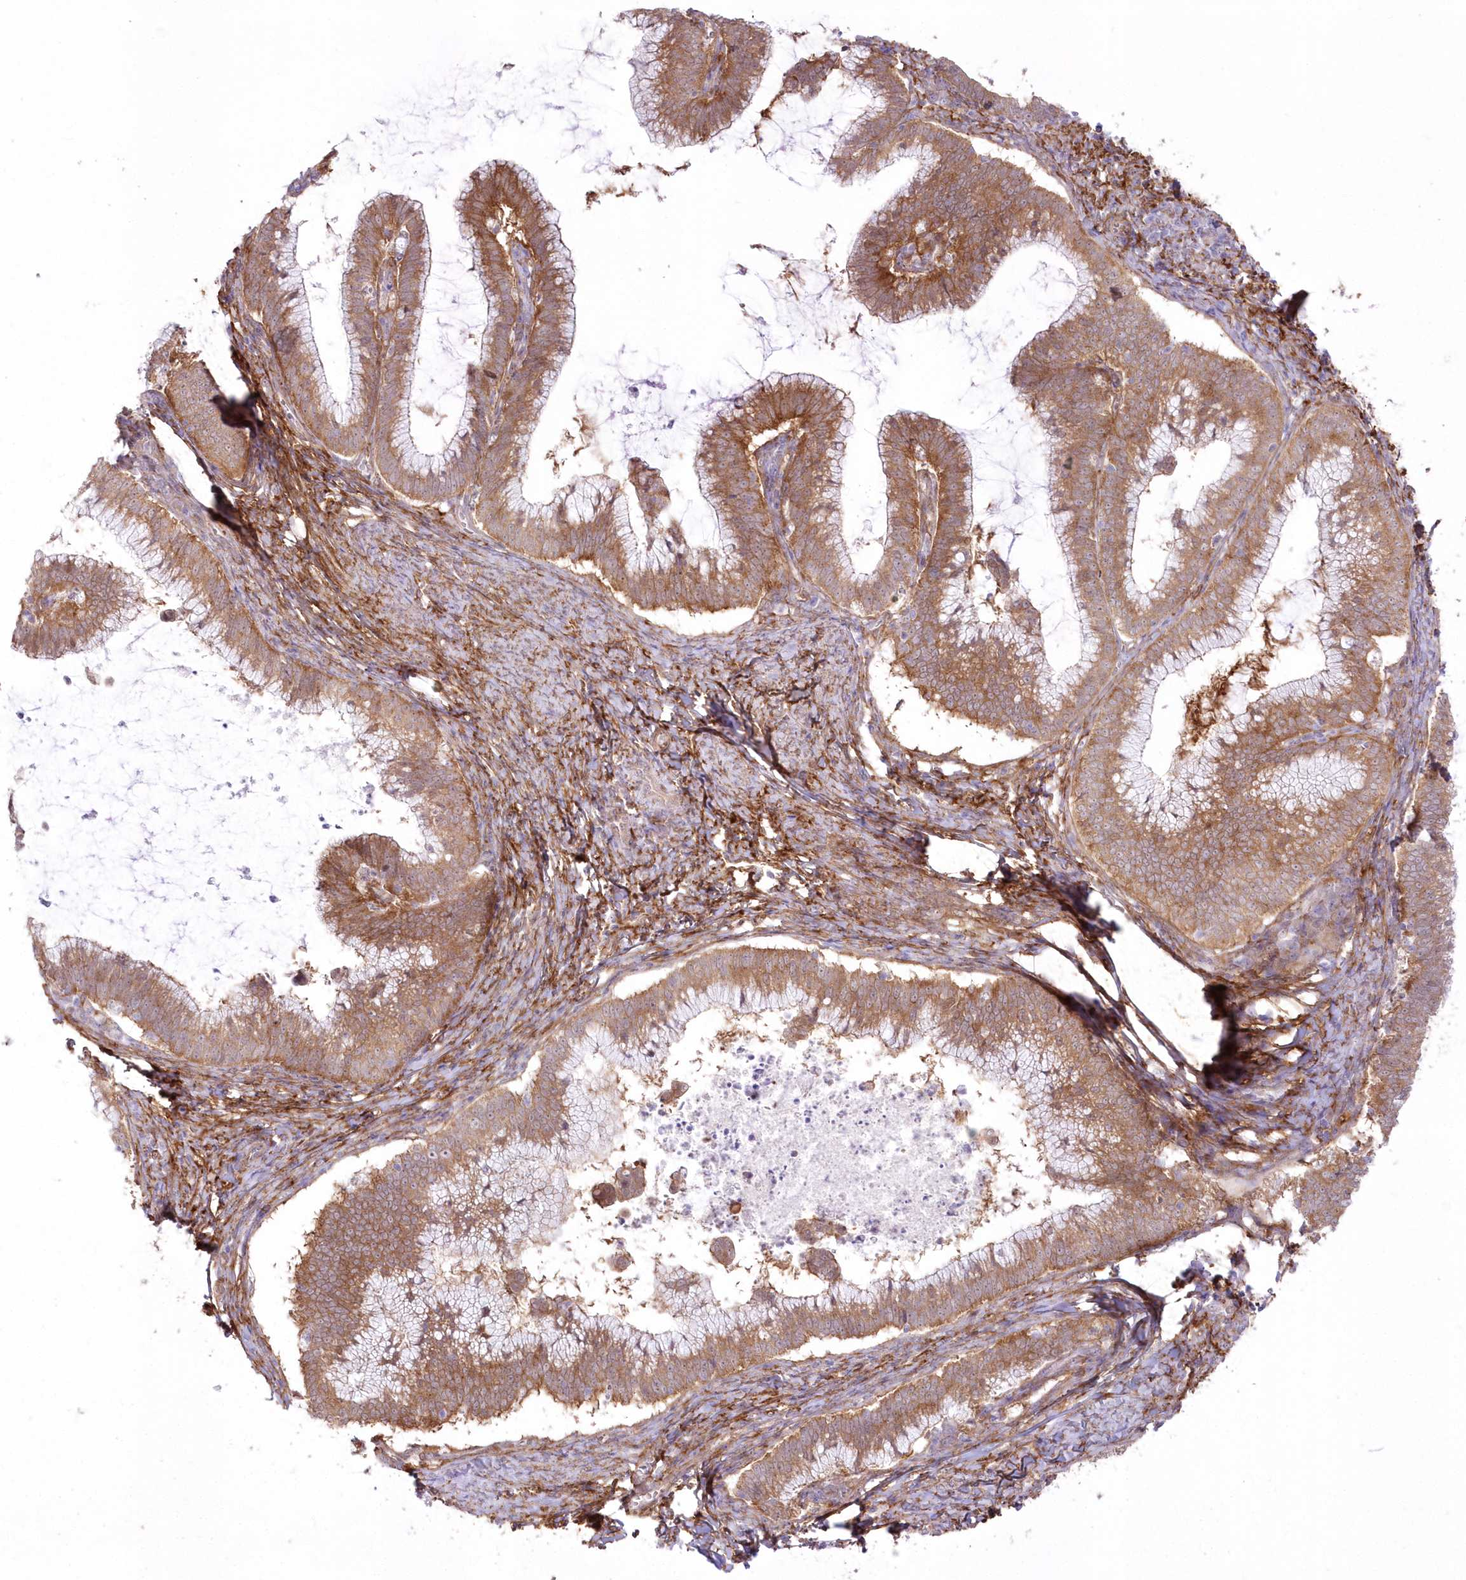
{"staining": {"intensity": "moderate", "quantity": ">75%", "location": "cytoplasmic/membranous"}, "tissue": "cervical cancer", "cell_type": "Tumor cells", "image_type": "cancer", "snomed": [{"axis": "morphology", "description": "Adenocarcinoma, NOS"}, {"axis": "topography", "description": "Cervix"}], "caption": "Immunohistochemical staining of cervical cancer displays moderate cytoplasmic/membranous protein positivity in about >75% of tumor cells. The protein is stained brown, and the nuclei are stained in blue (DAB (3,3'-diaminobenzidine) IHC with brightfield microscopy, high magnification).", "gene": "SH3PXD2B", "patient": {"sex": "female", "age": 36}}